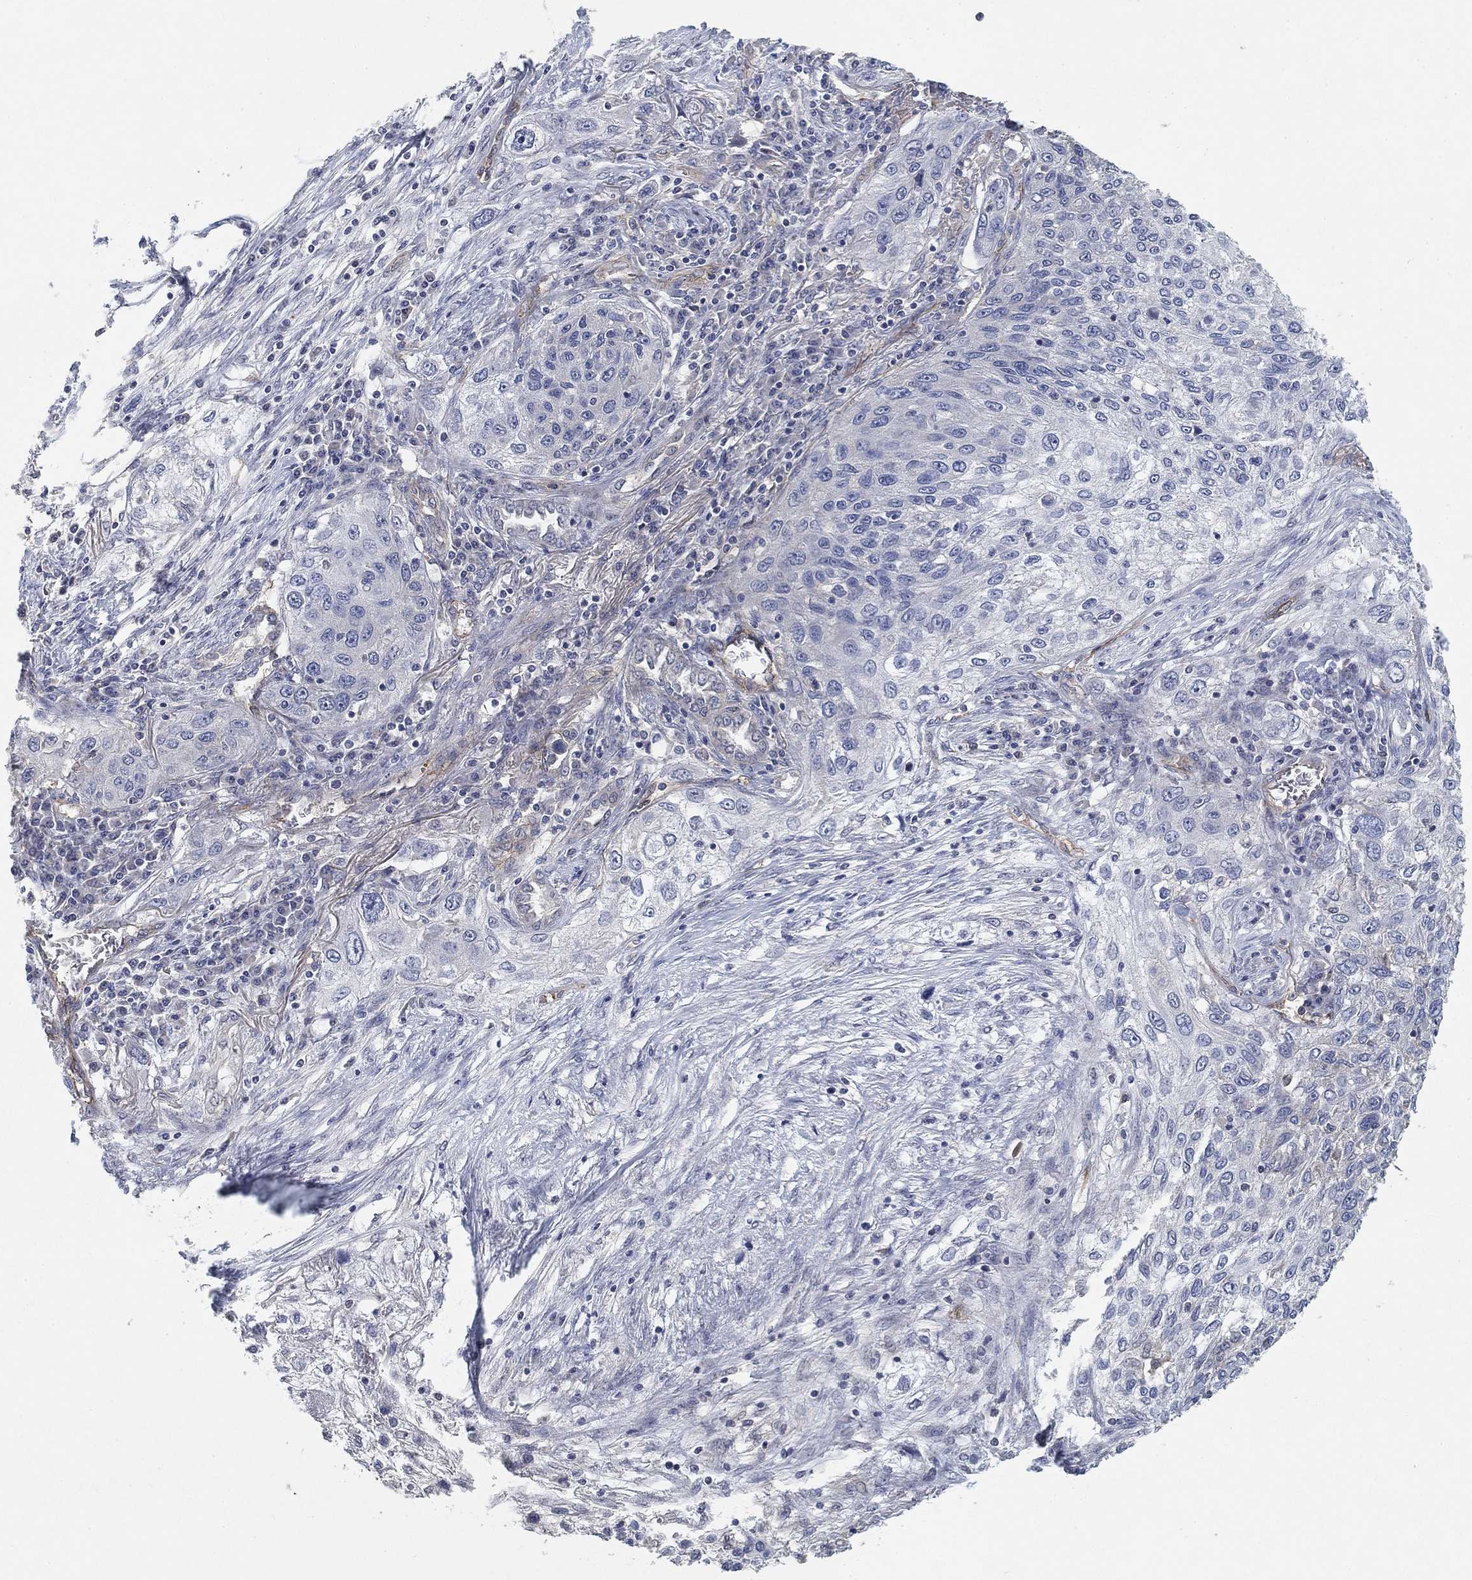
{"staining": {"intensity": "negative", "quantity": "none", "location": "none"}, "tissue": "lung cancer", "cell_type": "Tumor cells", "image_type": "cancer", "snomed": [{"axis": "morphology", "description": "Squamous cell carcinoma, NOS"}, {"axis": "topography", "description": "Lung"}], "caption": "A photomicrograph of lung cancer (squamous cell carcinoma) stained for a protein demonstrates no brown staining in tumor cells.", "gene": "MCUR1", "patient": {"sex": "female", "age": 69}}